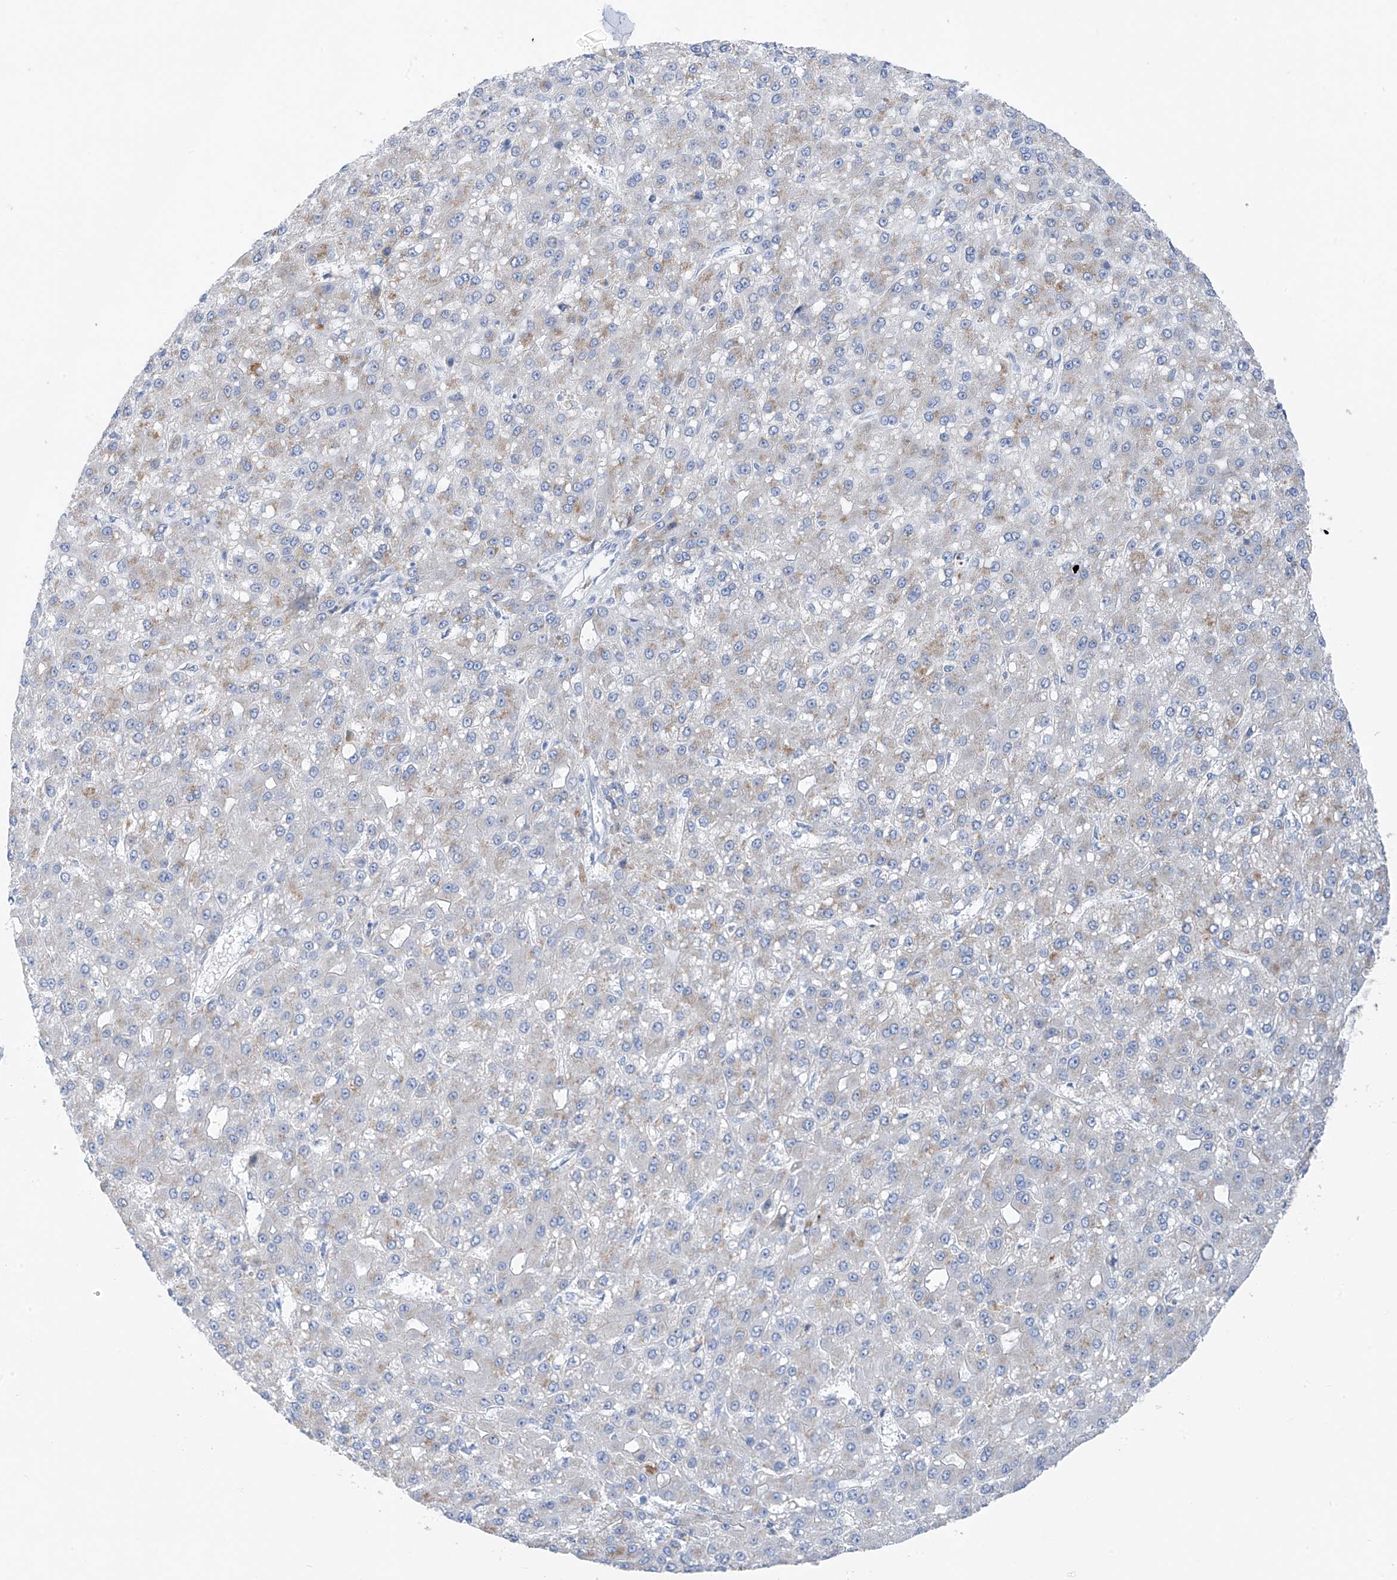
{"staining": {"intensity": "weak", "quantity": "<25%", "location": "cytoplasmic/membranous"}, "tissue": "liver cancer", "cell_type": "Tumor cells", "image_type": "cancer", "snomed": [{"axis": "morphology", "description": "Carcinoma, Hepatocellular, NOS"}, {"axis": "topography", "description": "Liver"}], "caption": "The image displays no staining of tumor cells in hepatocellular carcinoma (liver).", "gene": "GLMP", "patient": {"sex": "male", "age": 67}}